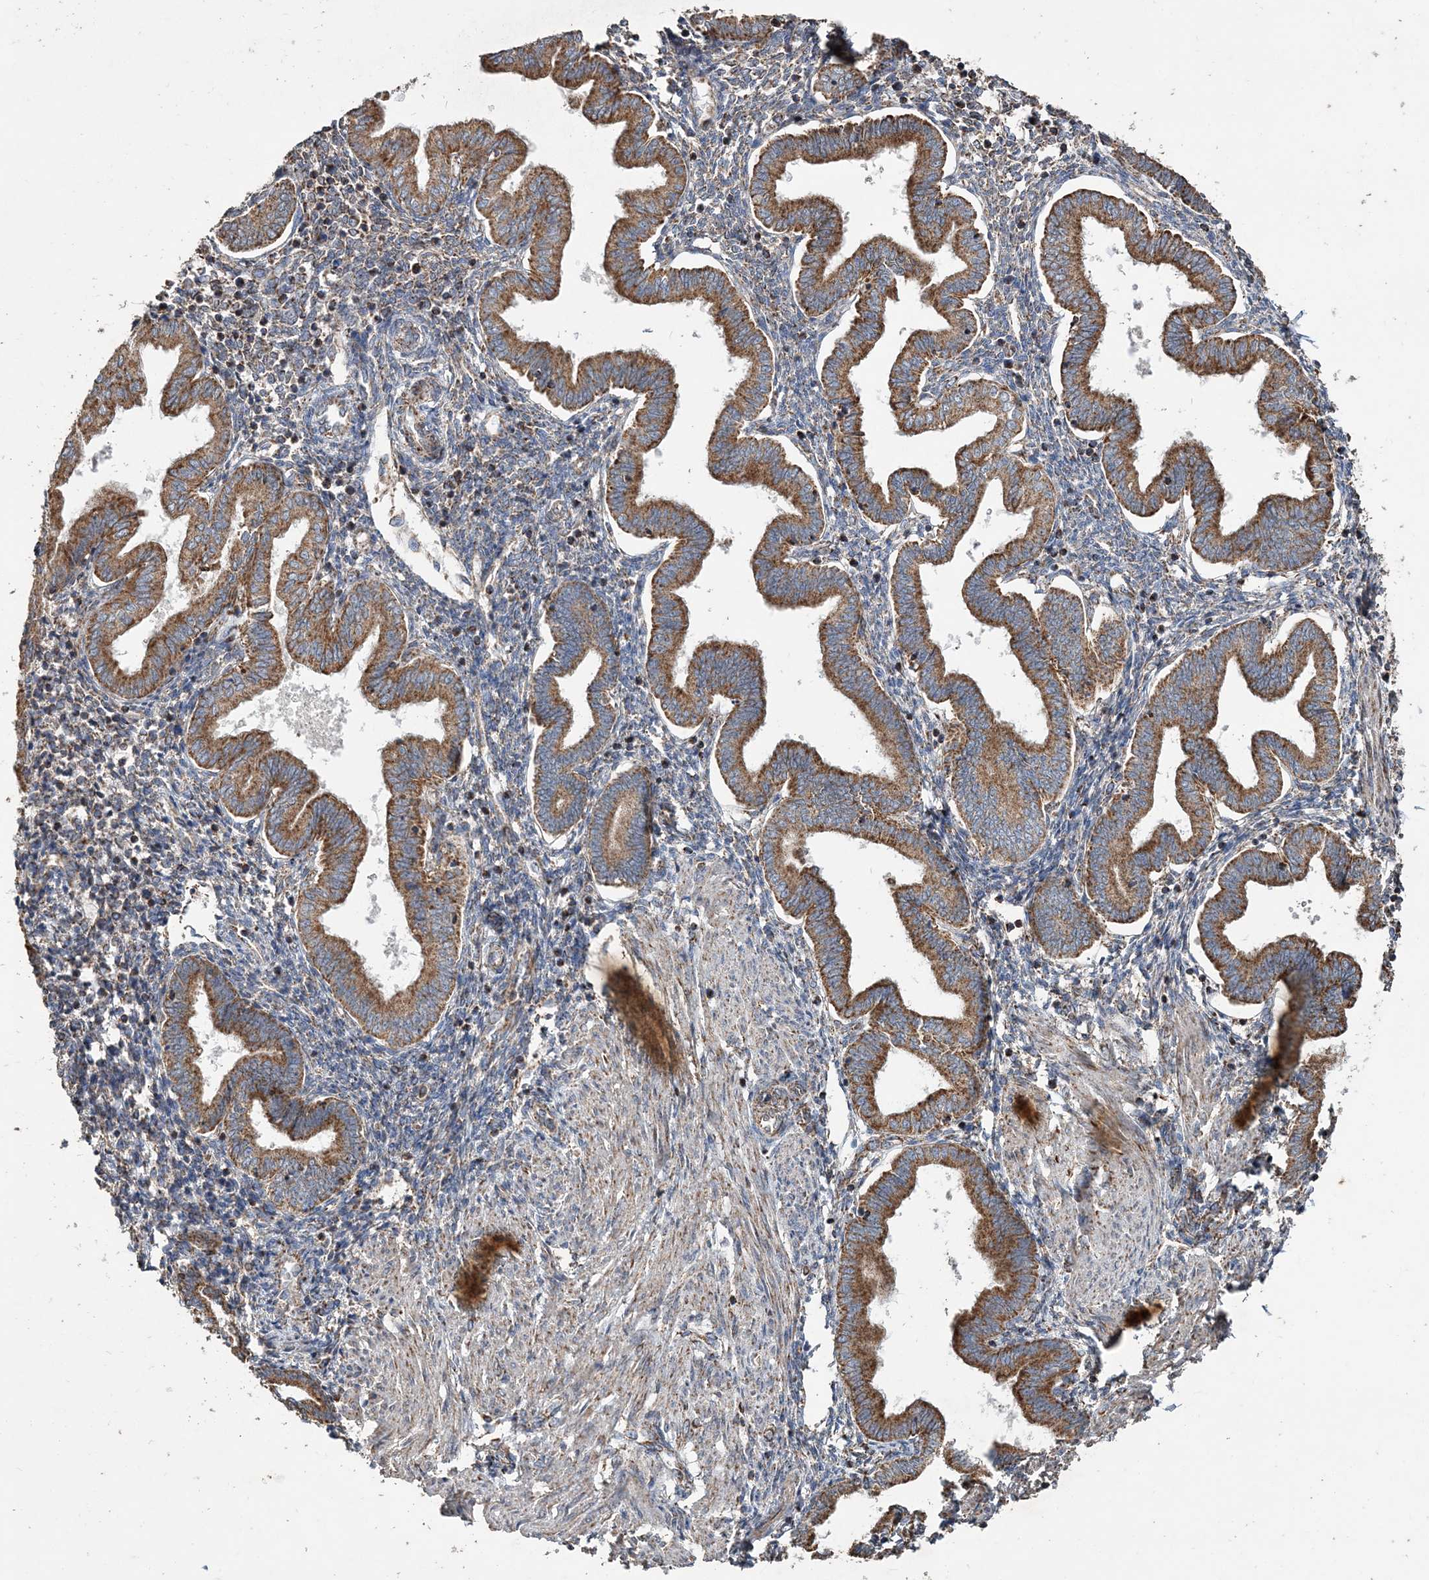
{"staining": {"intensity": "moderate", "quantity": "<25%", "location": "cytoplasmic/membranous"}, "tissue": "endometrium", "cell_type": "Cells in endometrial stroma", "image_type": "normal", "snomed": [{"axis": "morphology", "description": "Normal tissue, NOS"}, {"axis": "topography", "description": "Endometrium"}], "caption": "Immunohistochemical staining of unremarkable human endometrium exhibits low levels of moderate cytoplasmic/membranous positivity in approximately <25% of cells in endometrial stroma. Ihc stains the protein in brown and the nuclei are stained blue.", "gene": "POC5", "patient": {"sex": "female", "age": 53}}